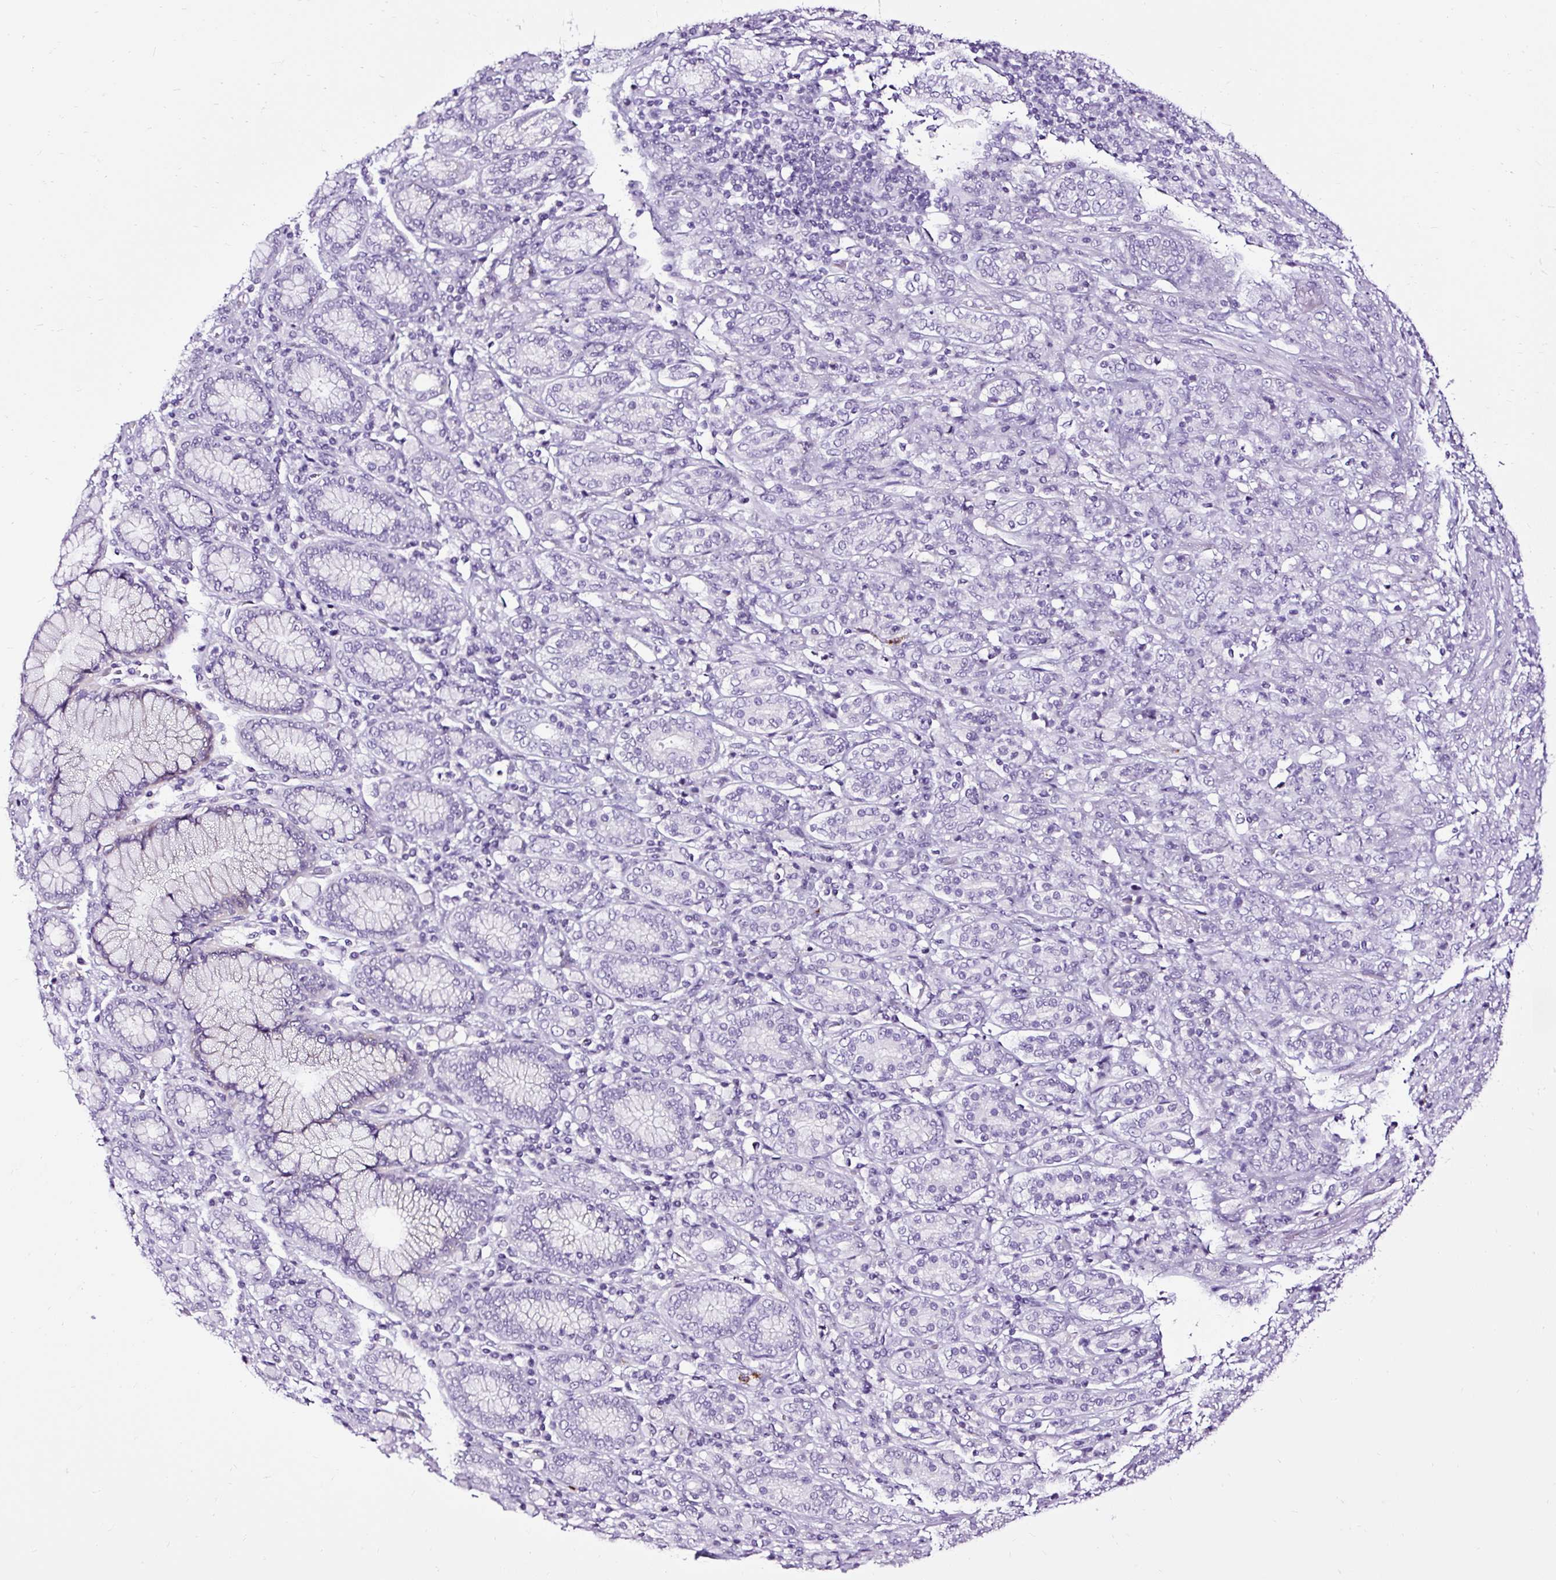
{"staining": {"intensity": "negative", "quantity": "none", "location": "none"}, "tissue": "stomach cancer", "cell_type": "Tumor cells", "image_type": "cancer", "snomed": [{"axis": "morphology", "description": "Adenocarcinoma, NOS"}, {"axis": "topography", "description": "Stomach"}], "caption": "The image demonstrates no significant positivity in tumor cells of adenocarcinoma (stomach).", "gene": "SLC7A8", "patient": {"sex": "female", "age": 79}}